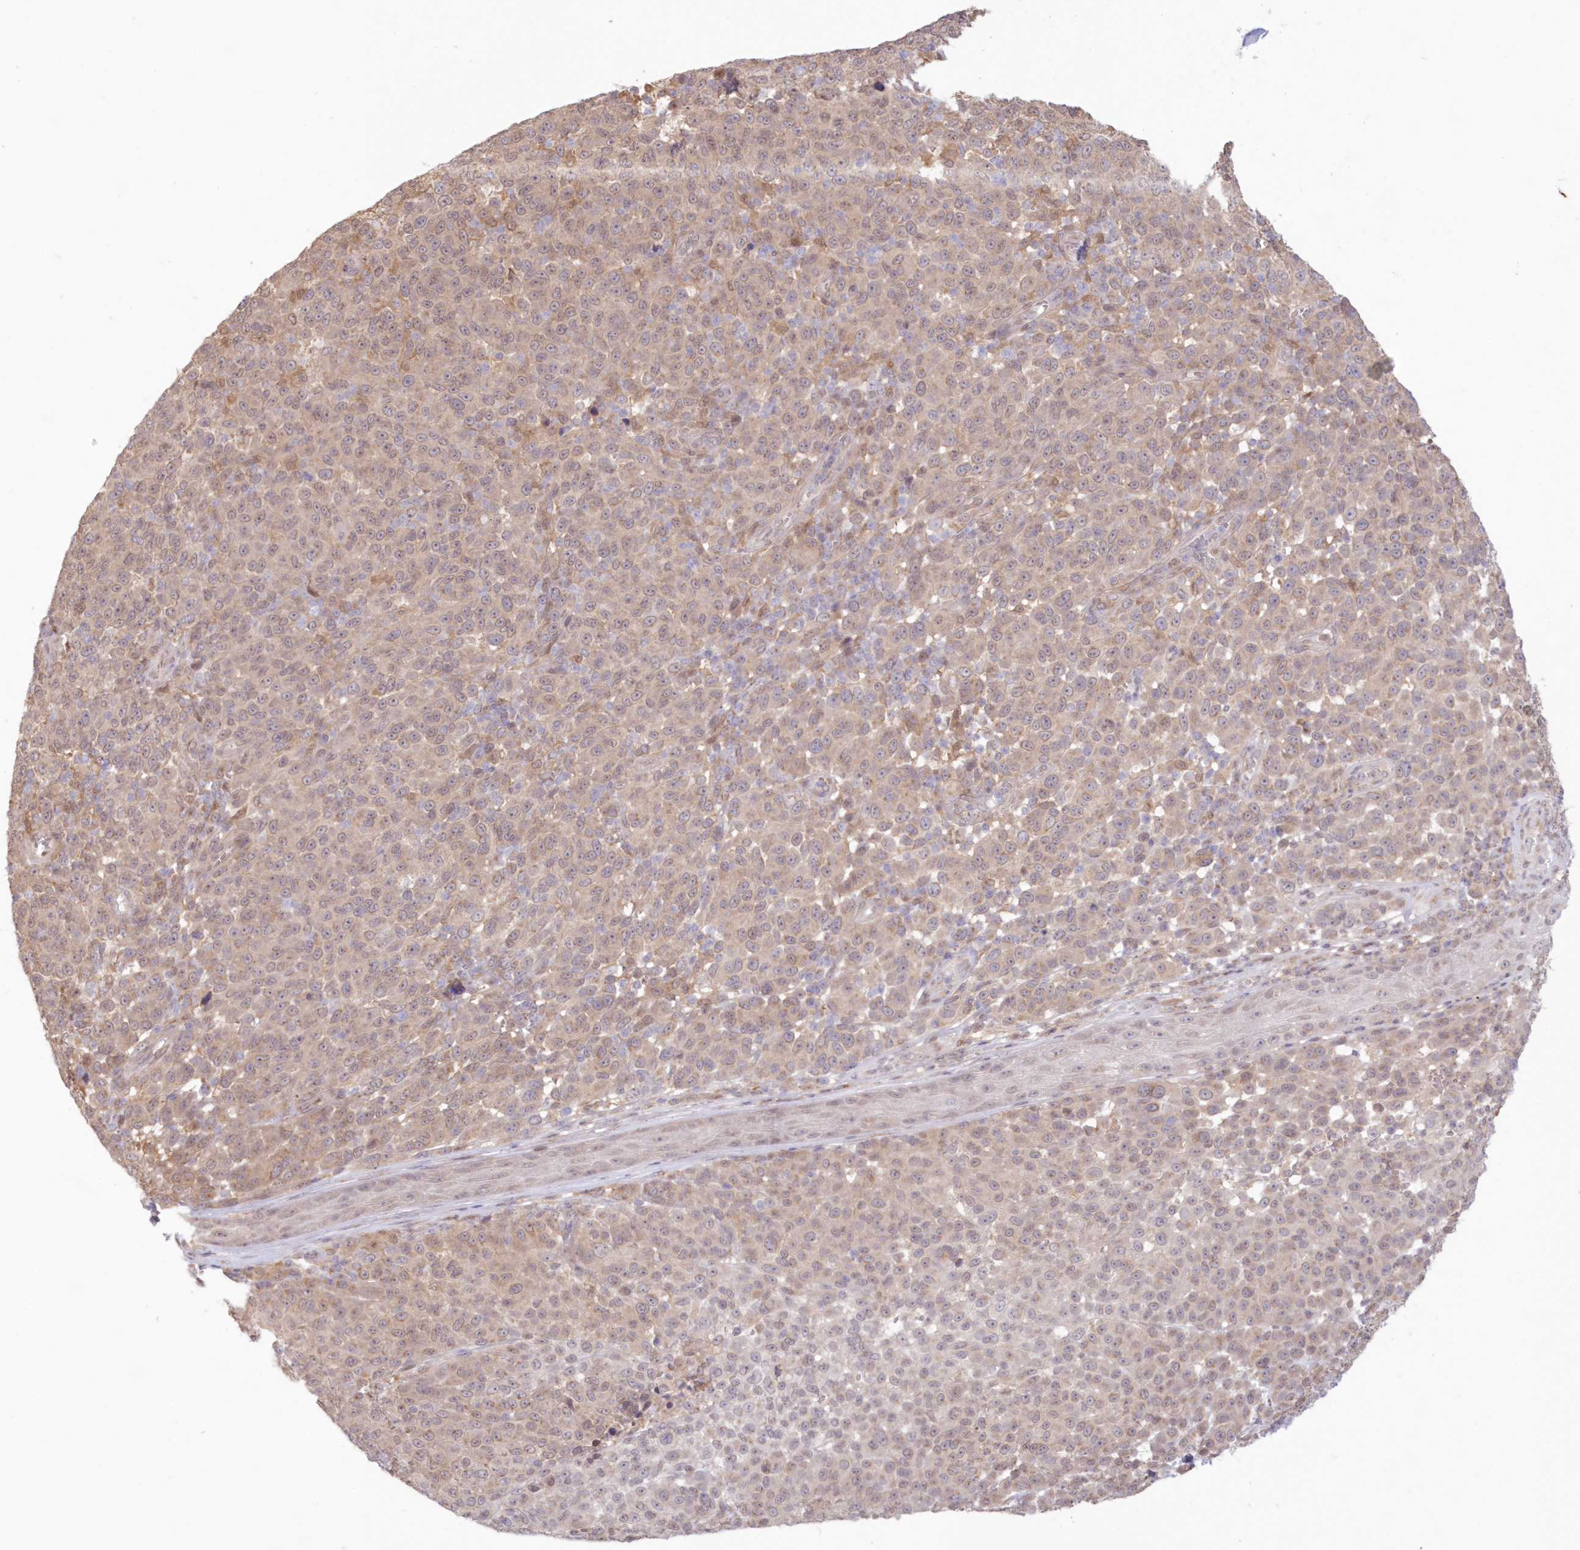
{"staining": {"intensity": "weak", "quantity": ">75%", "location": "cytoplasmic/membranous,nuclear"}, "tissue": "melanoma", "cell_type": "Tumor cells", "image_type": "cancer", "snomed": [{"axis": "morphology", "description": "Malignant melanoma, NOS"}, {"axis": "topography", "description": "Skin"}], "caption": "DAB immunohistochemical staining of human malignant melanoma reveals weak cytoplasmic/membranous and nuclear protein expression in about >75% of tumor cells. (DAB (3,3'-diaminobenzidine) = brown stain, brightfield microscopy at high magnification).", "gene": "RNPEP", "patient": {"sex": "male", "age": 49}}